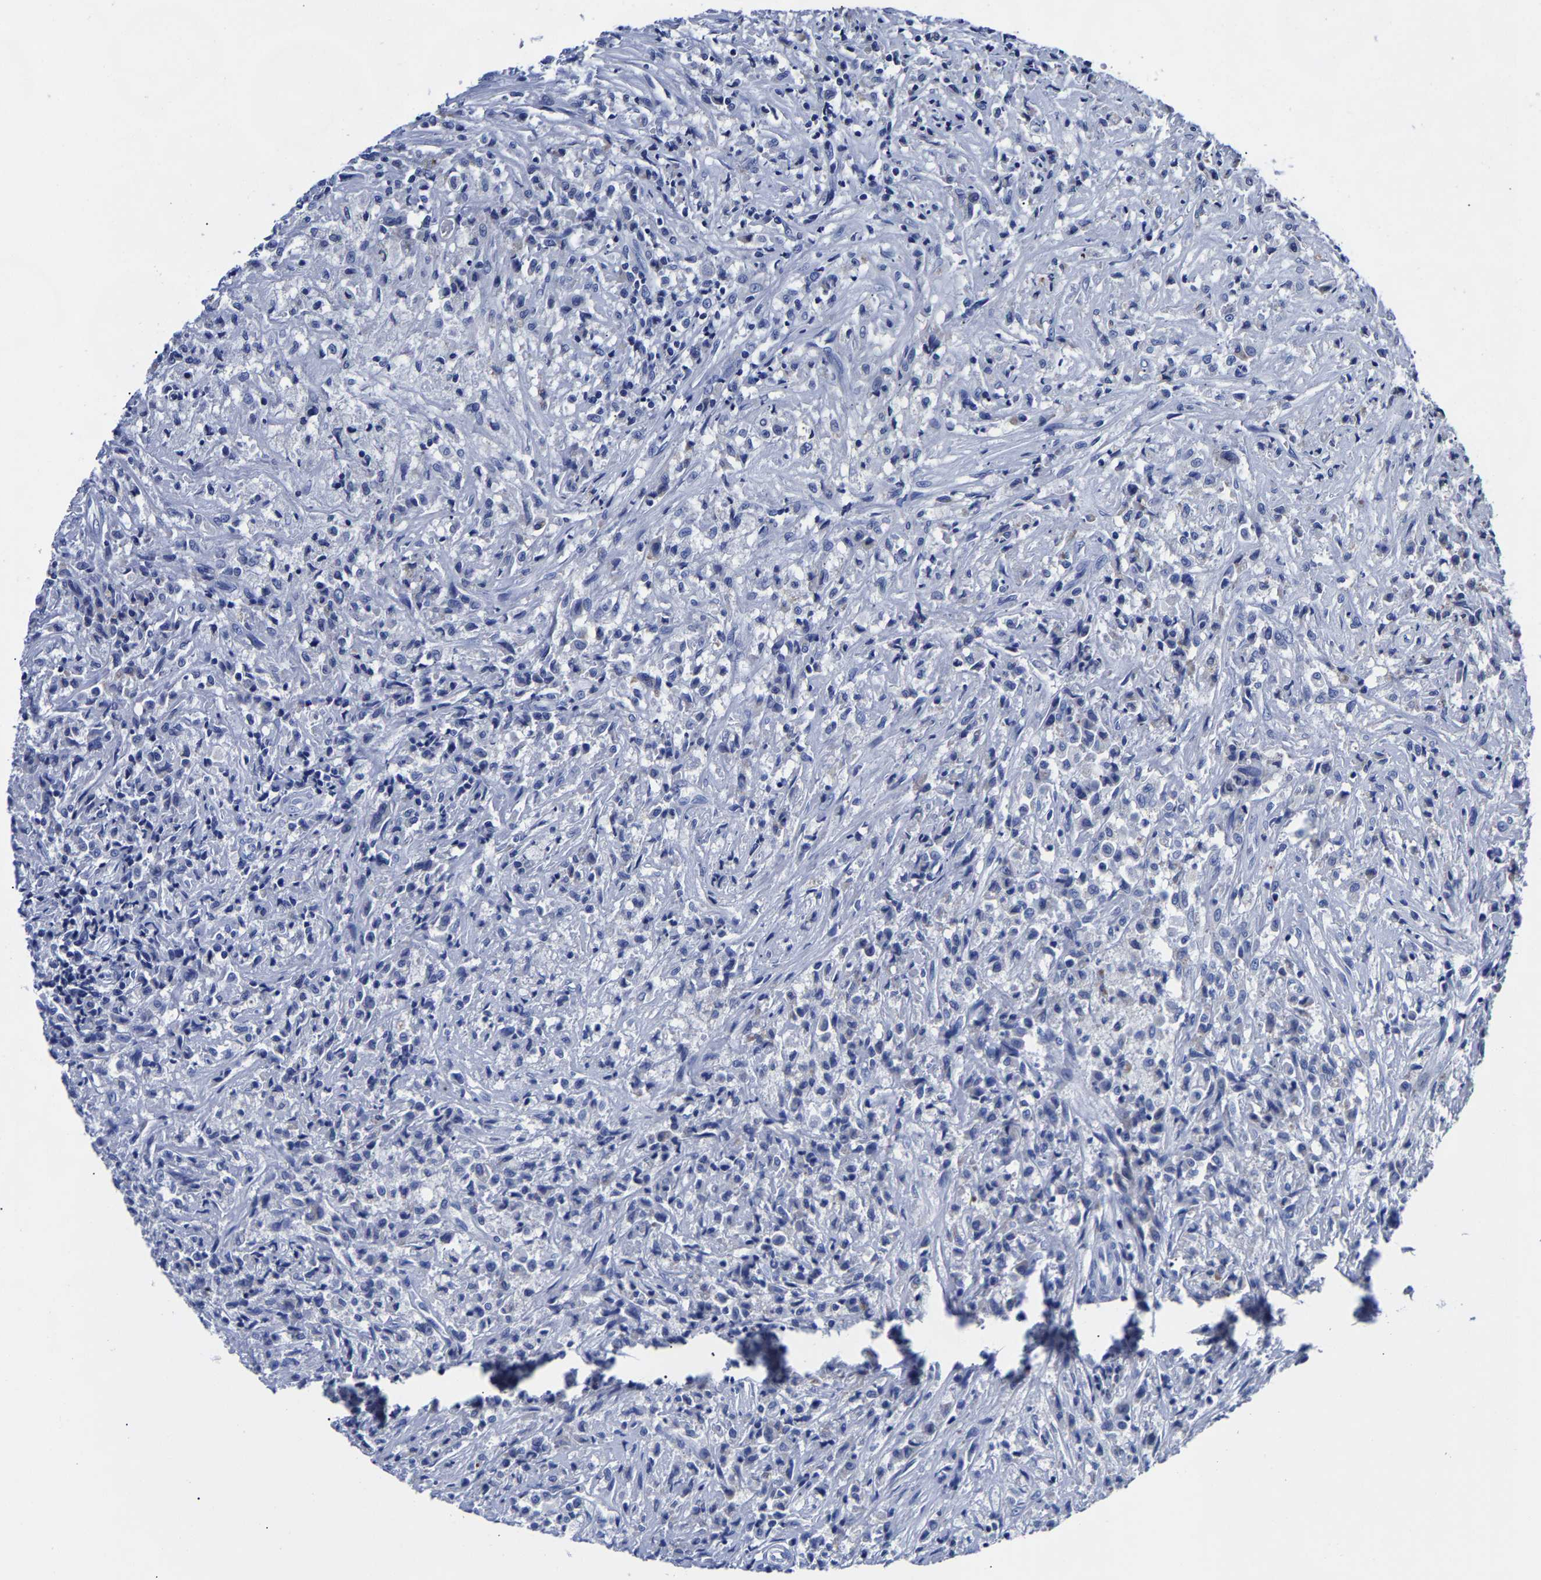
{"staining": {"intensity": "negative", "quantity": "none", "location": "none"}, "tissue": "testis cancer", "cell_type": "Tumor cells", "image_type": "cancer", "snomed": [{"axis": "morphology", "description": "Carcinoma, Embryonal, NOS"}, {"axis": "topography", "description": "Testis"}], "caption": "This is an immunohistochemistry photomicrograph of human testis embryonal carcinoma. There is no positivity in tumor cells.", "gene": "CPA2", "patient": {"sex": "male", "age": 2}}